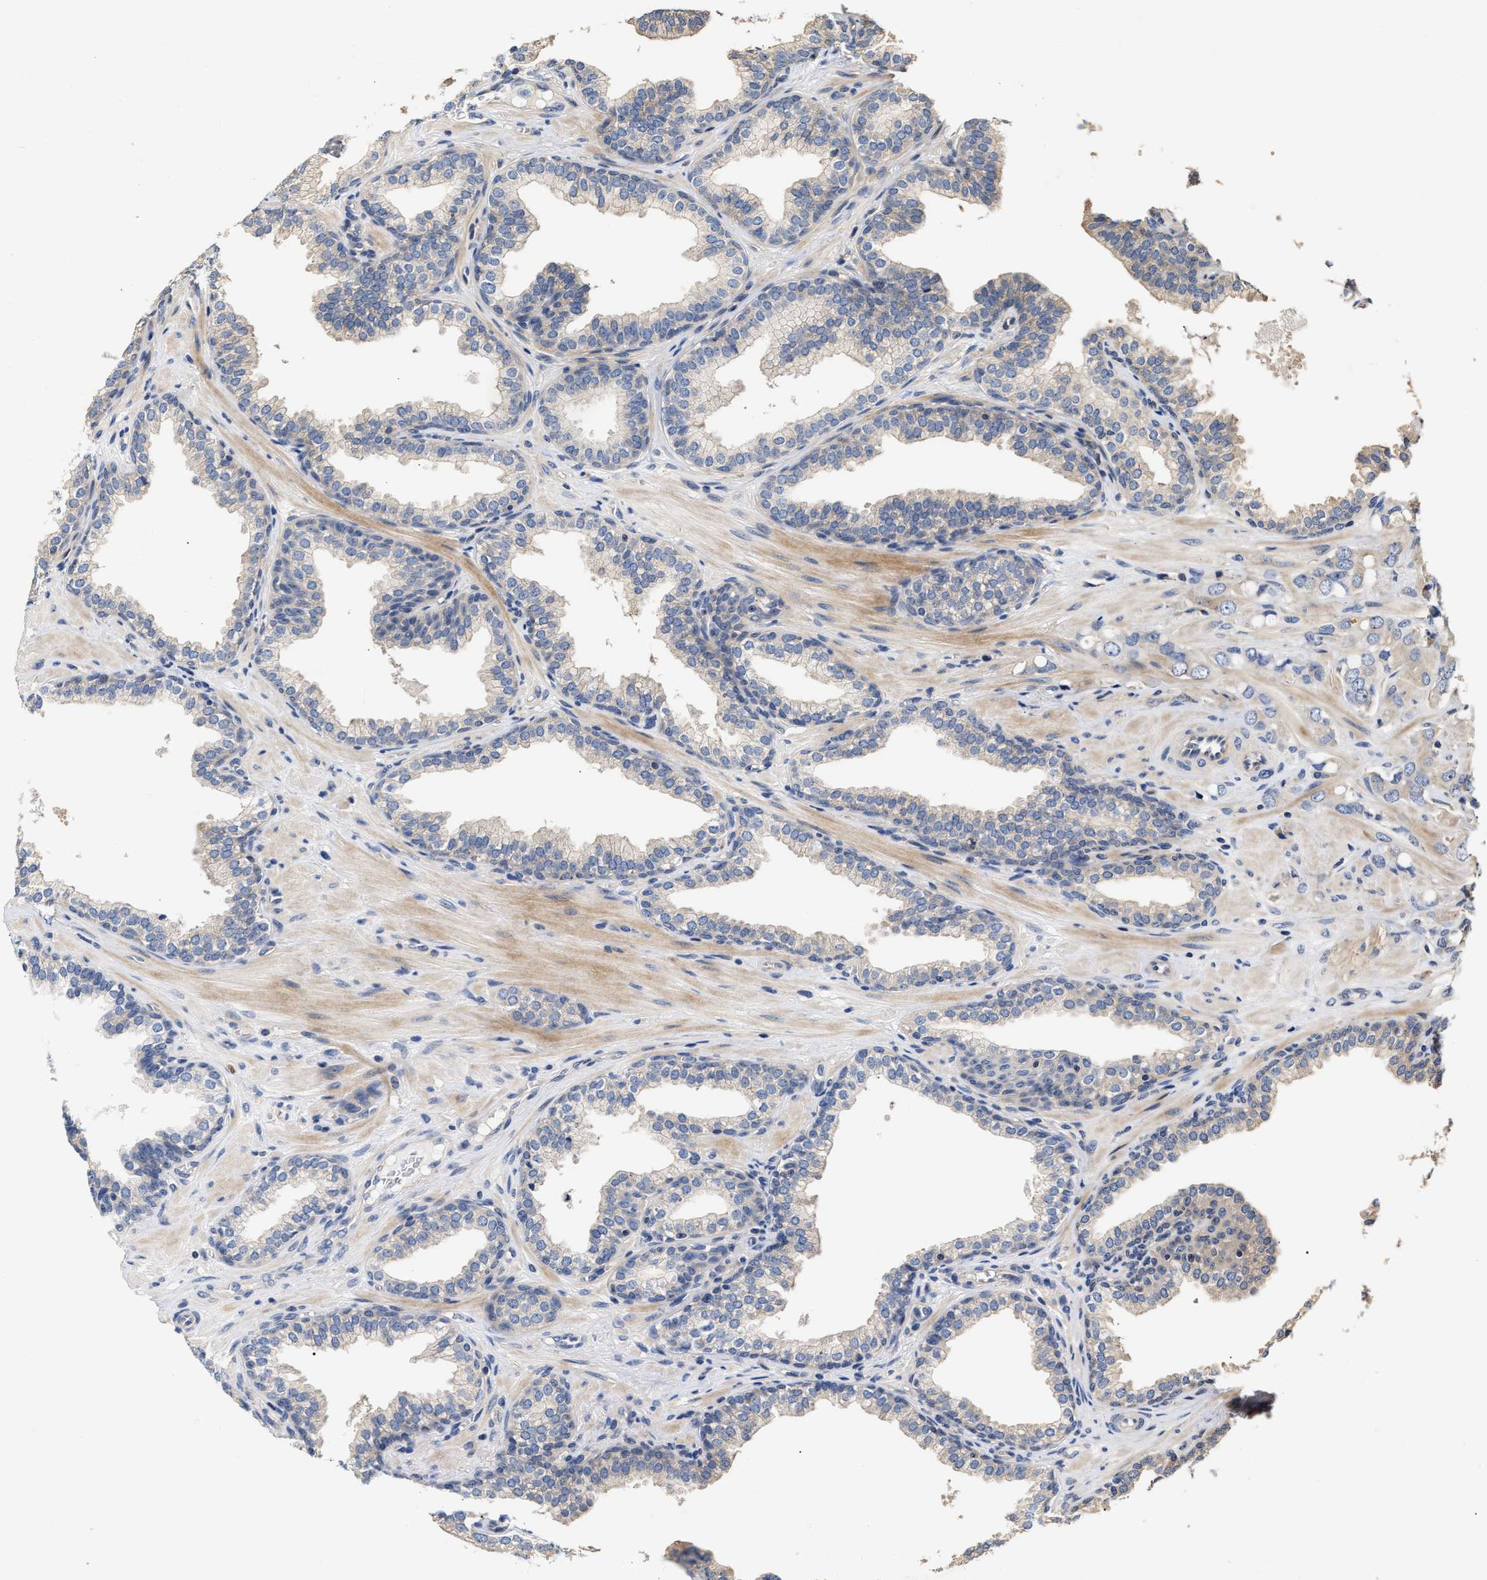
{"staining": {"intensity": "negative", "quantity": "none", "location": "none"}, "tissue": "prostate cancer", "cell_type": "Tumor cells", "image_type": "cancer", "snomed": [{"axis": "morphology", "description": "Adenocarcinoma, High grade"}, {"axis": "topography", "description": "Prostate"}], "caption": "High power microscopy histopathology image of an IHC image of prostate cancer (high-grade adenocarcinoma), revealing no significant expression in tumor cells.", "gene": "CLIP2", "patient": {"sex": "male", "age": 52}}